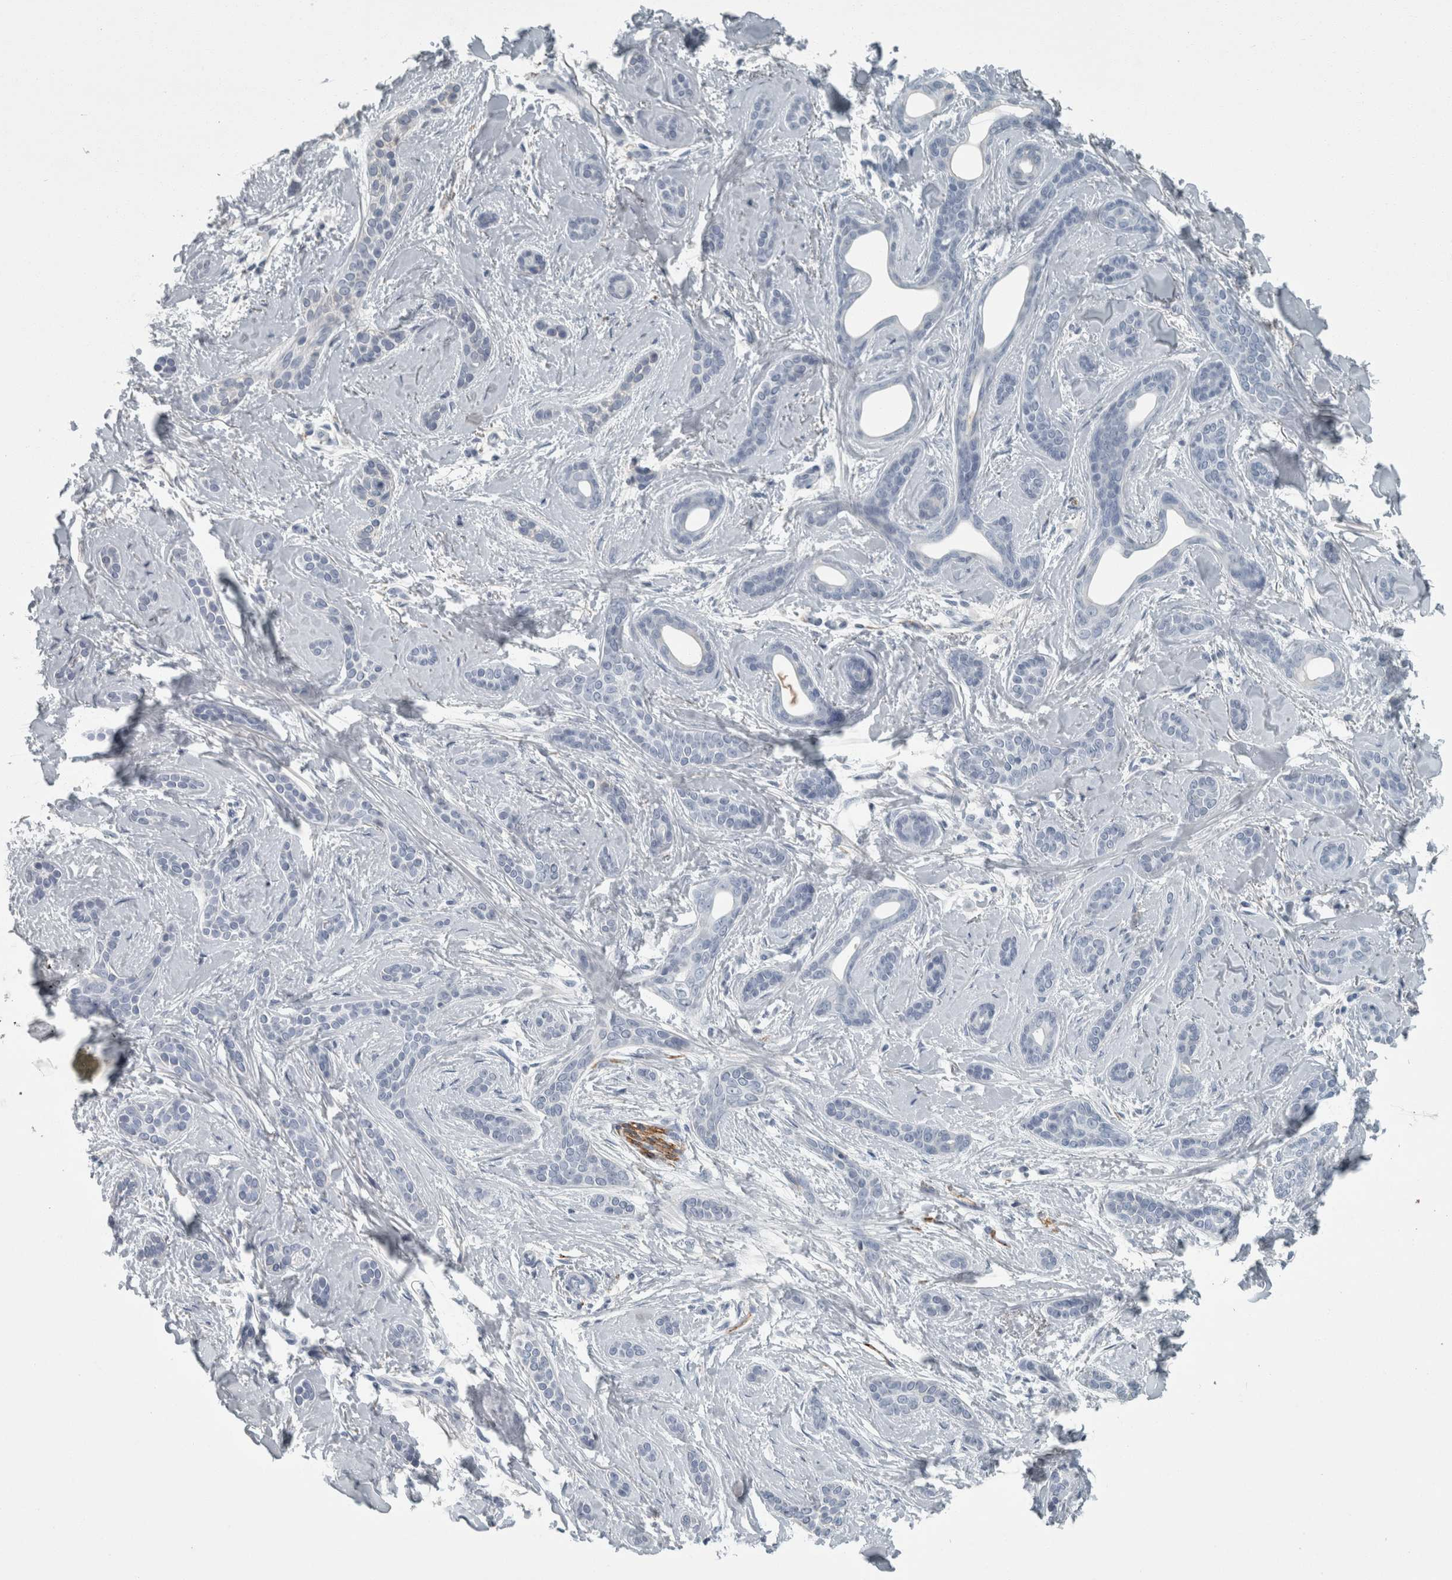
{"staining": {"intensity": "negative", "quantity": "none", "location": "none"}, "tissue": "skin cancer", "cell_type": "Tumor cells", "image_type": "cancer", "snomed": [{"axis": "morphology", "description": "Basal cell carcinoma"}, {"axis": "morphology", "description": "Adnexal tumor, benign"}, {"axis": "topography", "description": "Skin"}], "caption": "DAB (3,3'-diaminobenzidine) immunohistochemical staining of skin cancer demonstrates no significant staining in tumor cells.", "gene": "CHL1", "patient": {"sex": "female", "age": 42}}